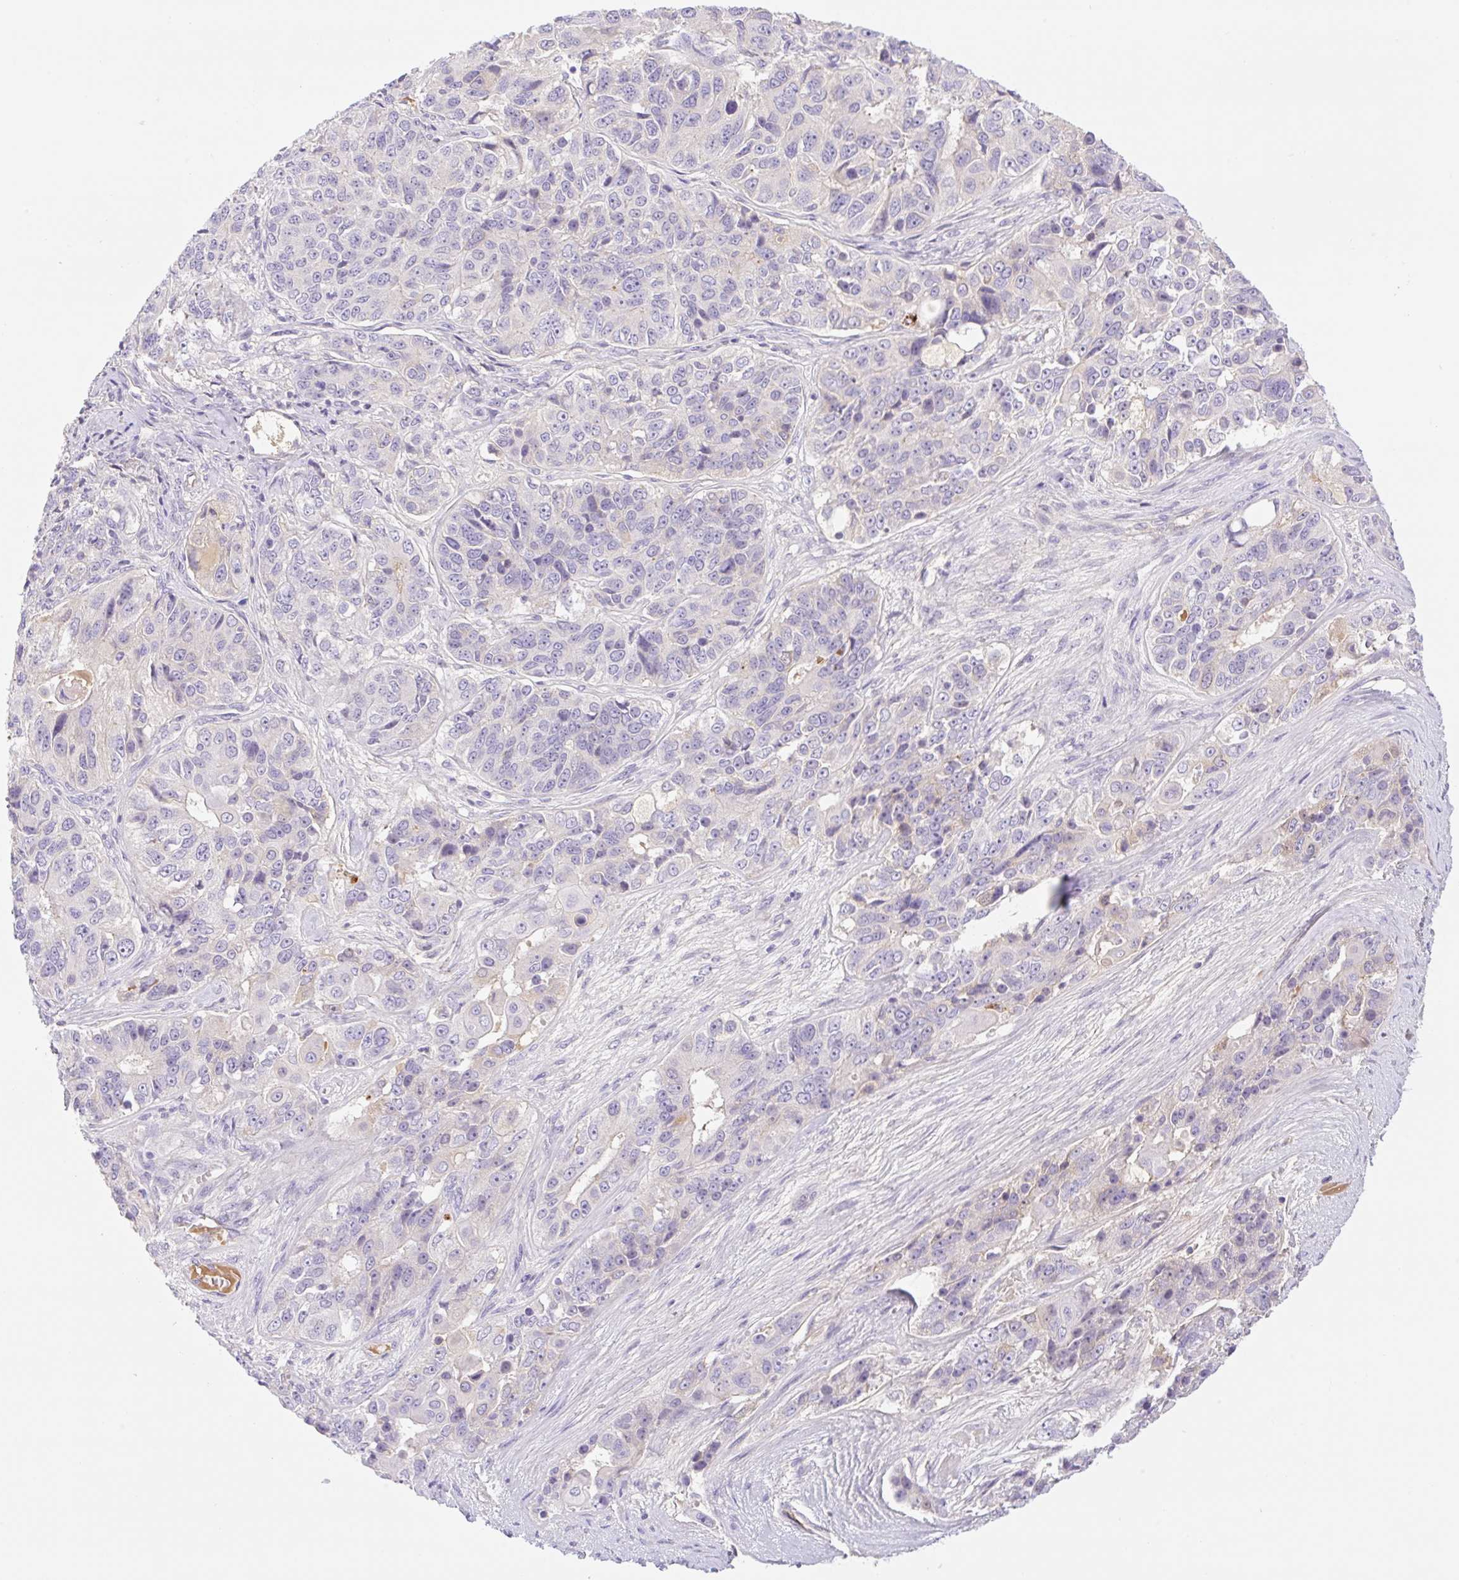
{"staining": {"intensity": "negative", "quantity": "none", "location": "none"}, "tissue": "ovarian cancer", "cell_type": "Tumor cells", "image_type": "cancer", "snomed": [{"axis": "morphology", "description": "Carcinoma, endometroid"}, {"axis": "topography", "description": "Ovary"}], "caption": "There is no significant expression in tumor cells of ovarian cancer. The staining is performed using DAB (3,3'-diaminobenzidine) brown chromogen with nuclei counter-stained in using hematoxylin.", "gene": "DENND5A", "patient": {"sex": "female", "age": 51}}